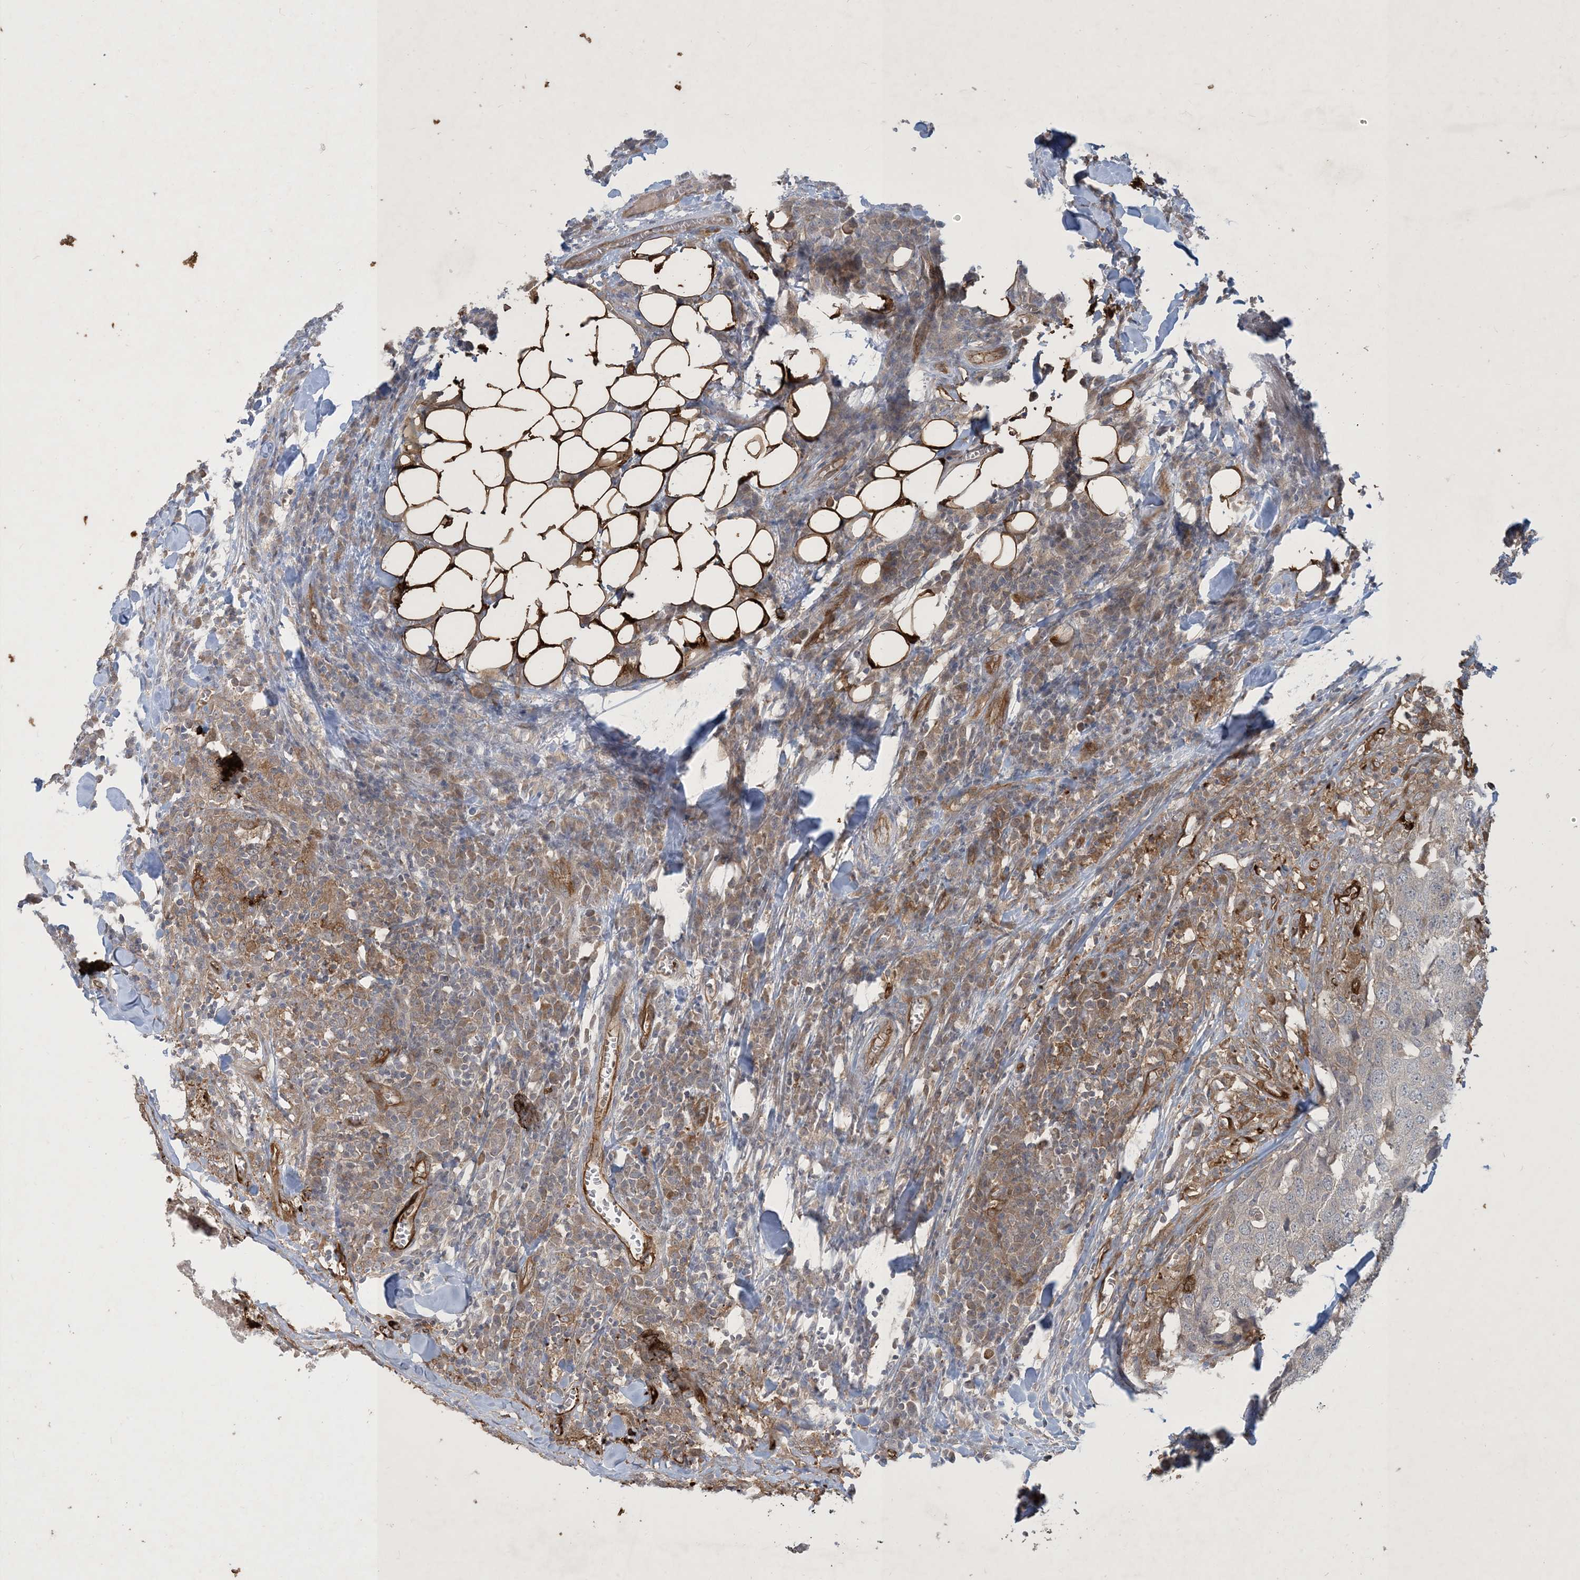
{"staining": {"intensity": "weak", "quantity": "<25%", "location": "cytoplasmic/membranous"}, "tissue": "head and neck cancer", "cell_type": "Tumor cells", "image_type": "cancer", "snomed": [{"axis": "morphology", "description": "Squamous cell carcinoma, NOS"}, {"axis": "topography", "description": "Head-Neck"}], "caption": "An IHC micrograph of head and neck cancer is shown. There is no staining in tumor cells of head and neck cancer.", "gene": "CDS1", "patient": {"sex": "male", "age": 66}}